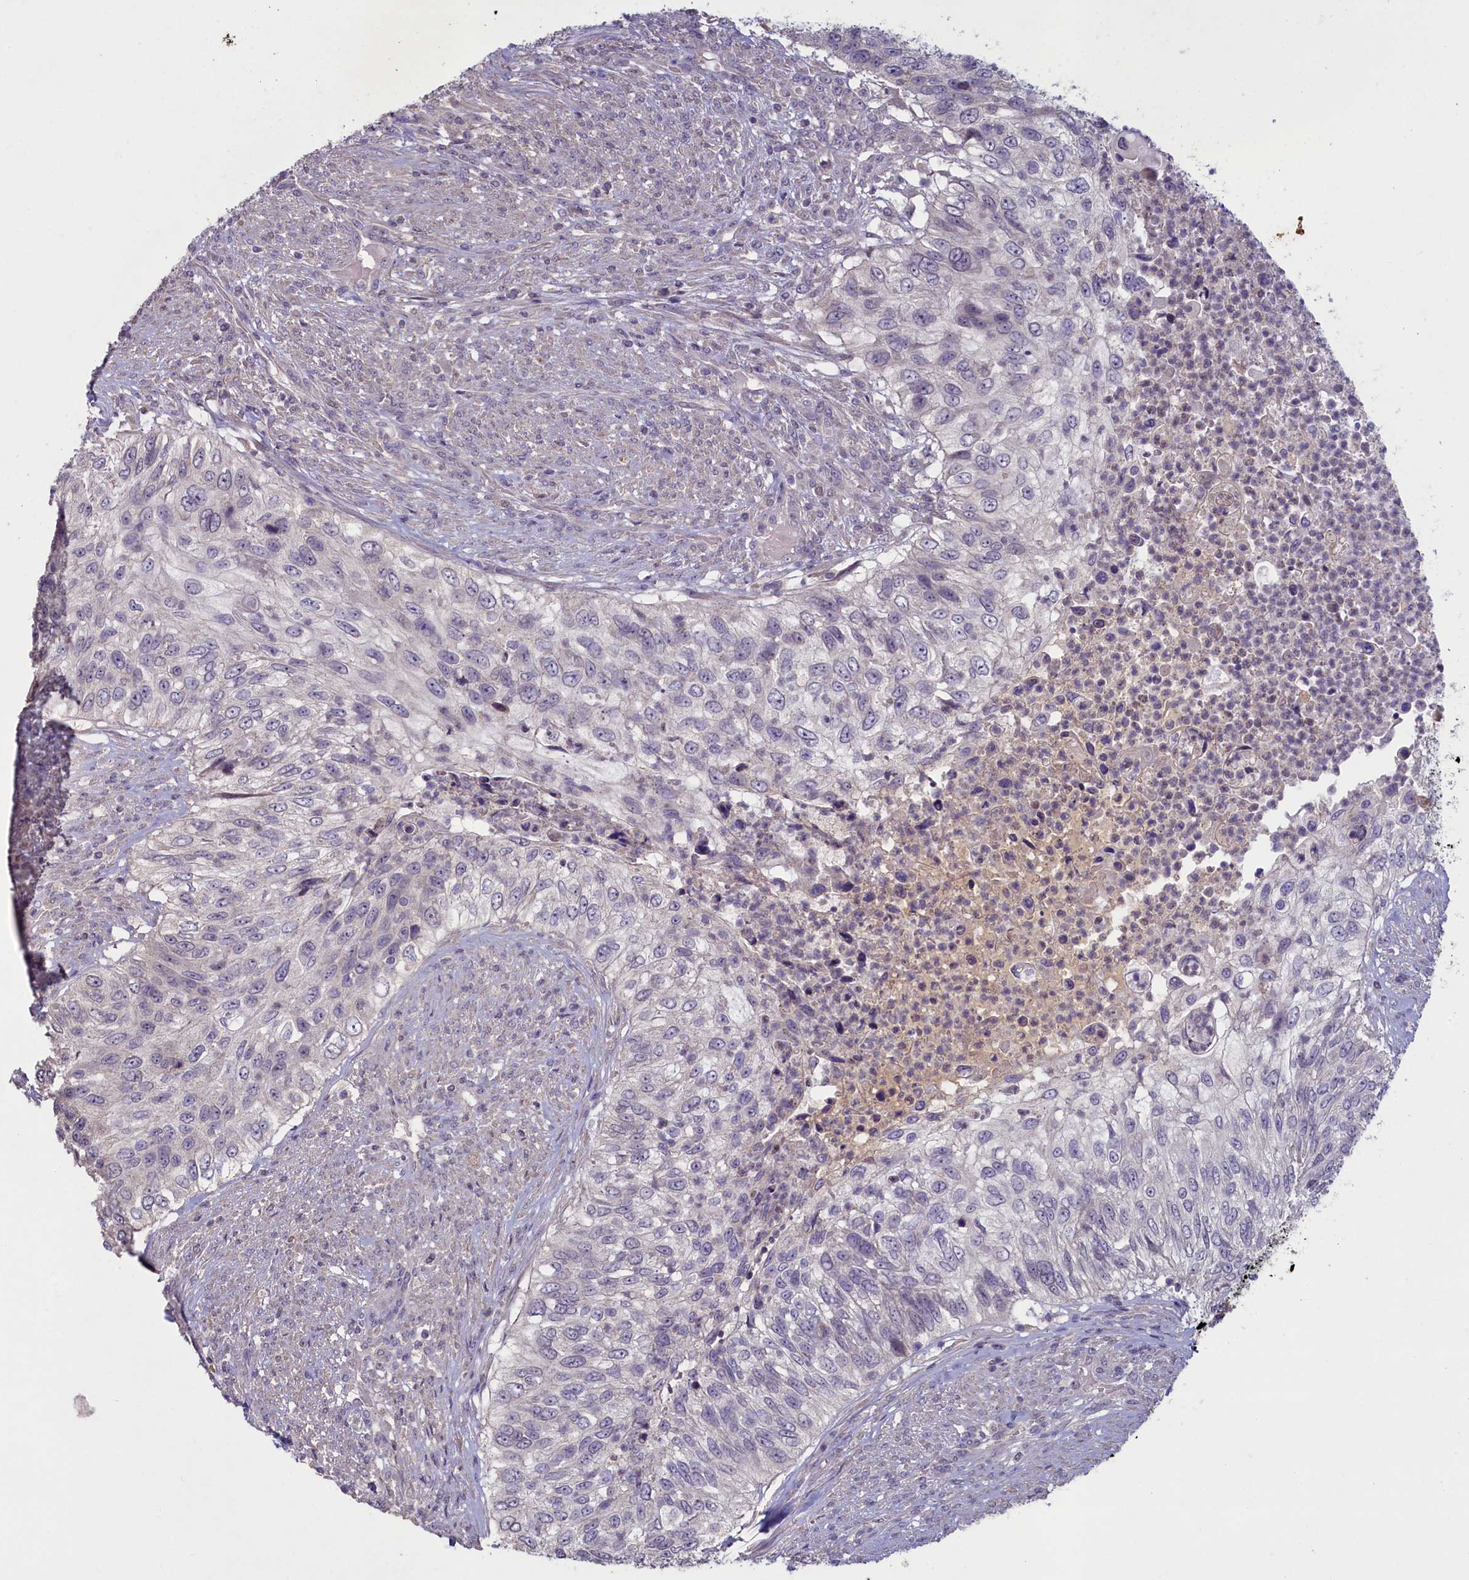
{"staining": {"intensity": "negative", "quantity": "none", "location": "none"}, "tissue": "urothelial cancer", "cell_type": "Tumor cells", "image_type": "cancer", "snomed": [{"axis": "morphology", "description": "Urothelial carcinoma, High grade"}, {"axis": "topography", "description": "Urinary bladder"}], "caption": "High magnification brightfield microscopy of urothelial cancer stained with DAB (3,3'-diaminobenzidine) (brown) and counterstained with hematoxylin (blue): tumor cells show no significant positivity.", "gene": "ATF7IP2", "patient": {"sex": "female", "age": 60}}